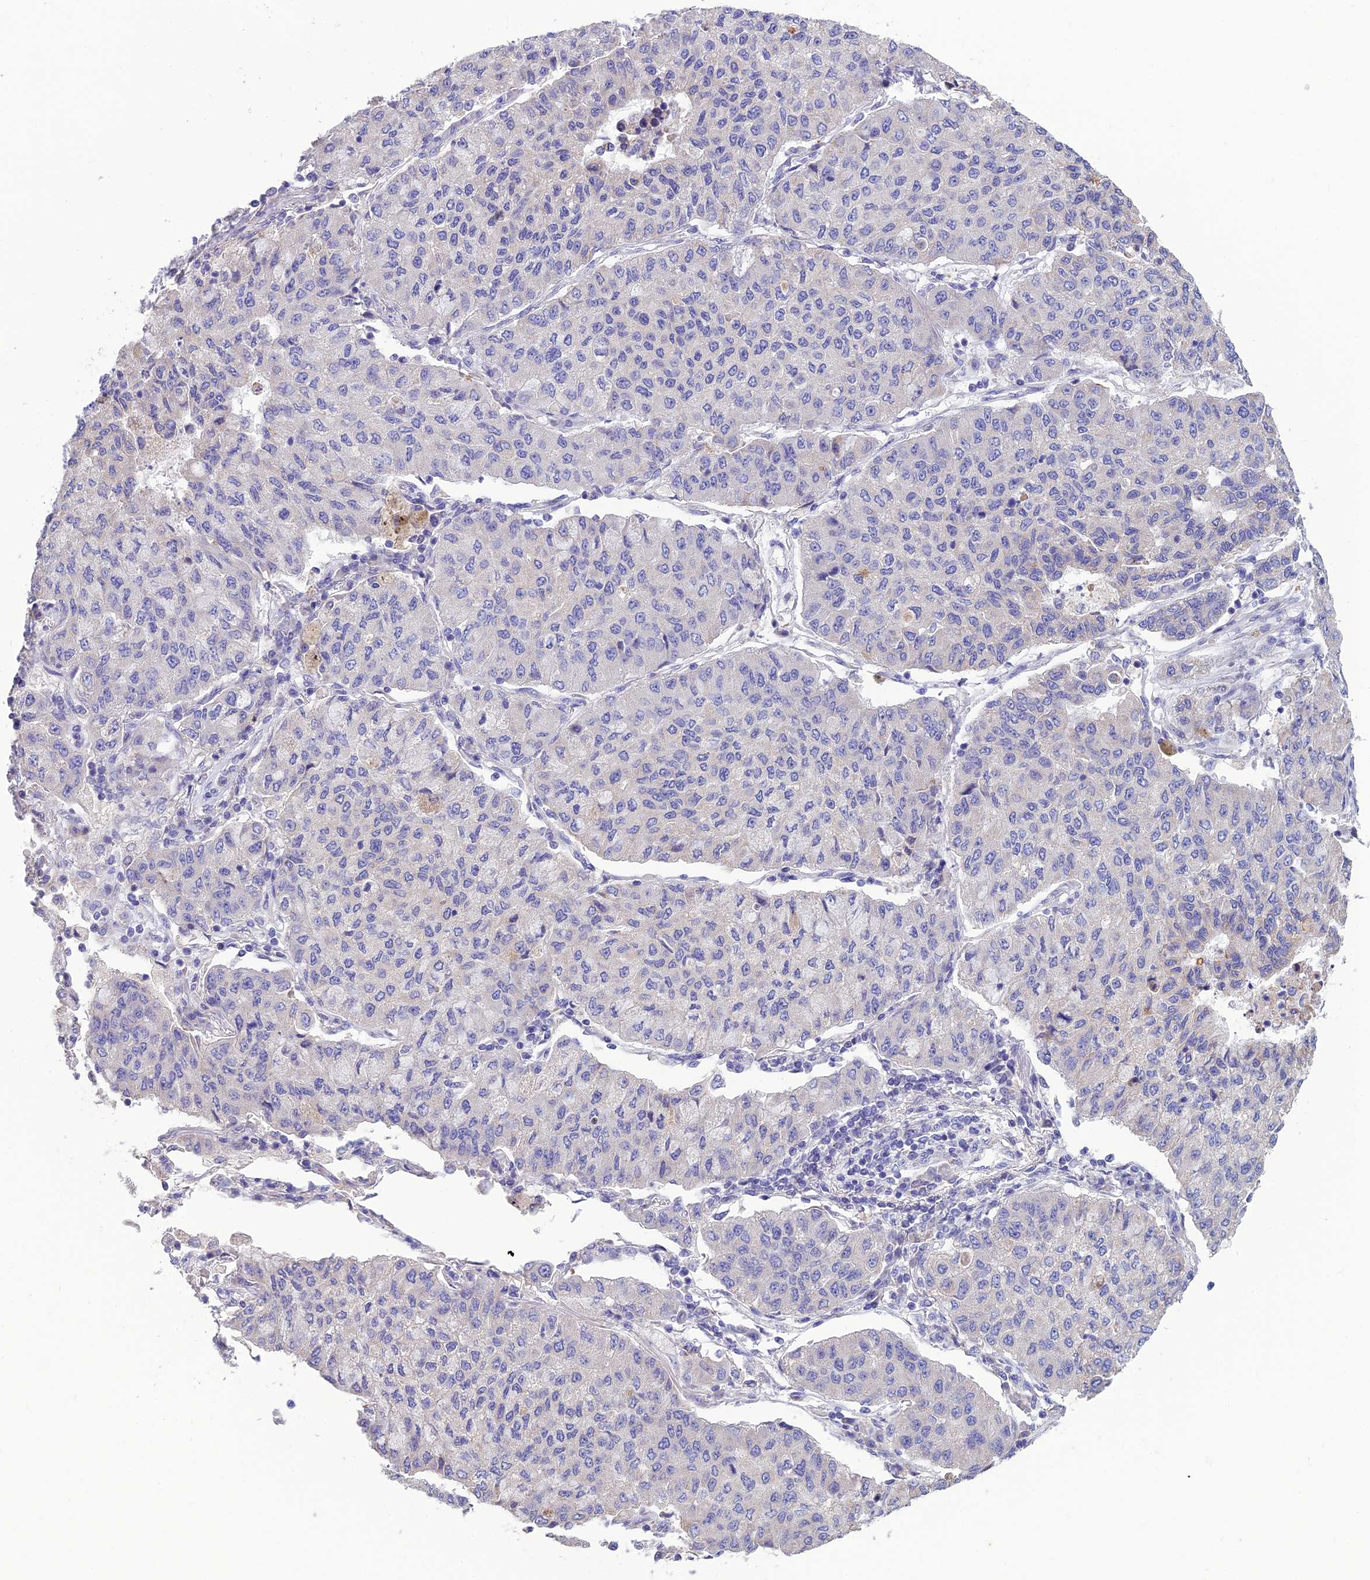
{"staining": {"intensity": "negative", "quantity": "none", "location": "none"}, "tissue": "lung cancer", "cell_type": "Tumor cells", "image_type": "cancer", "snomed": [{"axis": "morphology", "description": "Squamous cell carcinoma, NOS"}, {"axis": "topography", "description": "Lung"}], "caption": "Tumor cells show no significant positivity in squamous cell carcinoma (lung).", "gene": "BHMT2", "patient": {"sex": "male", "age": 74}}